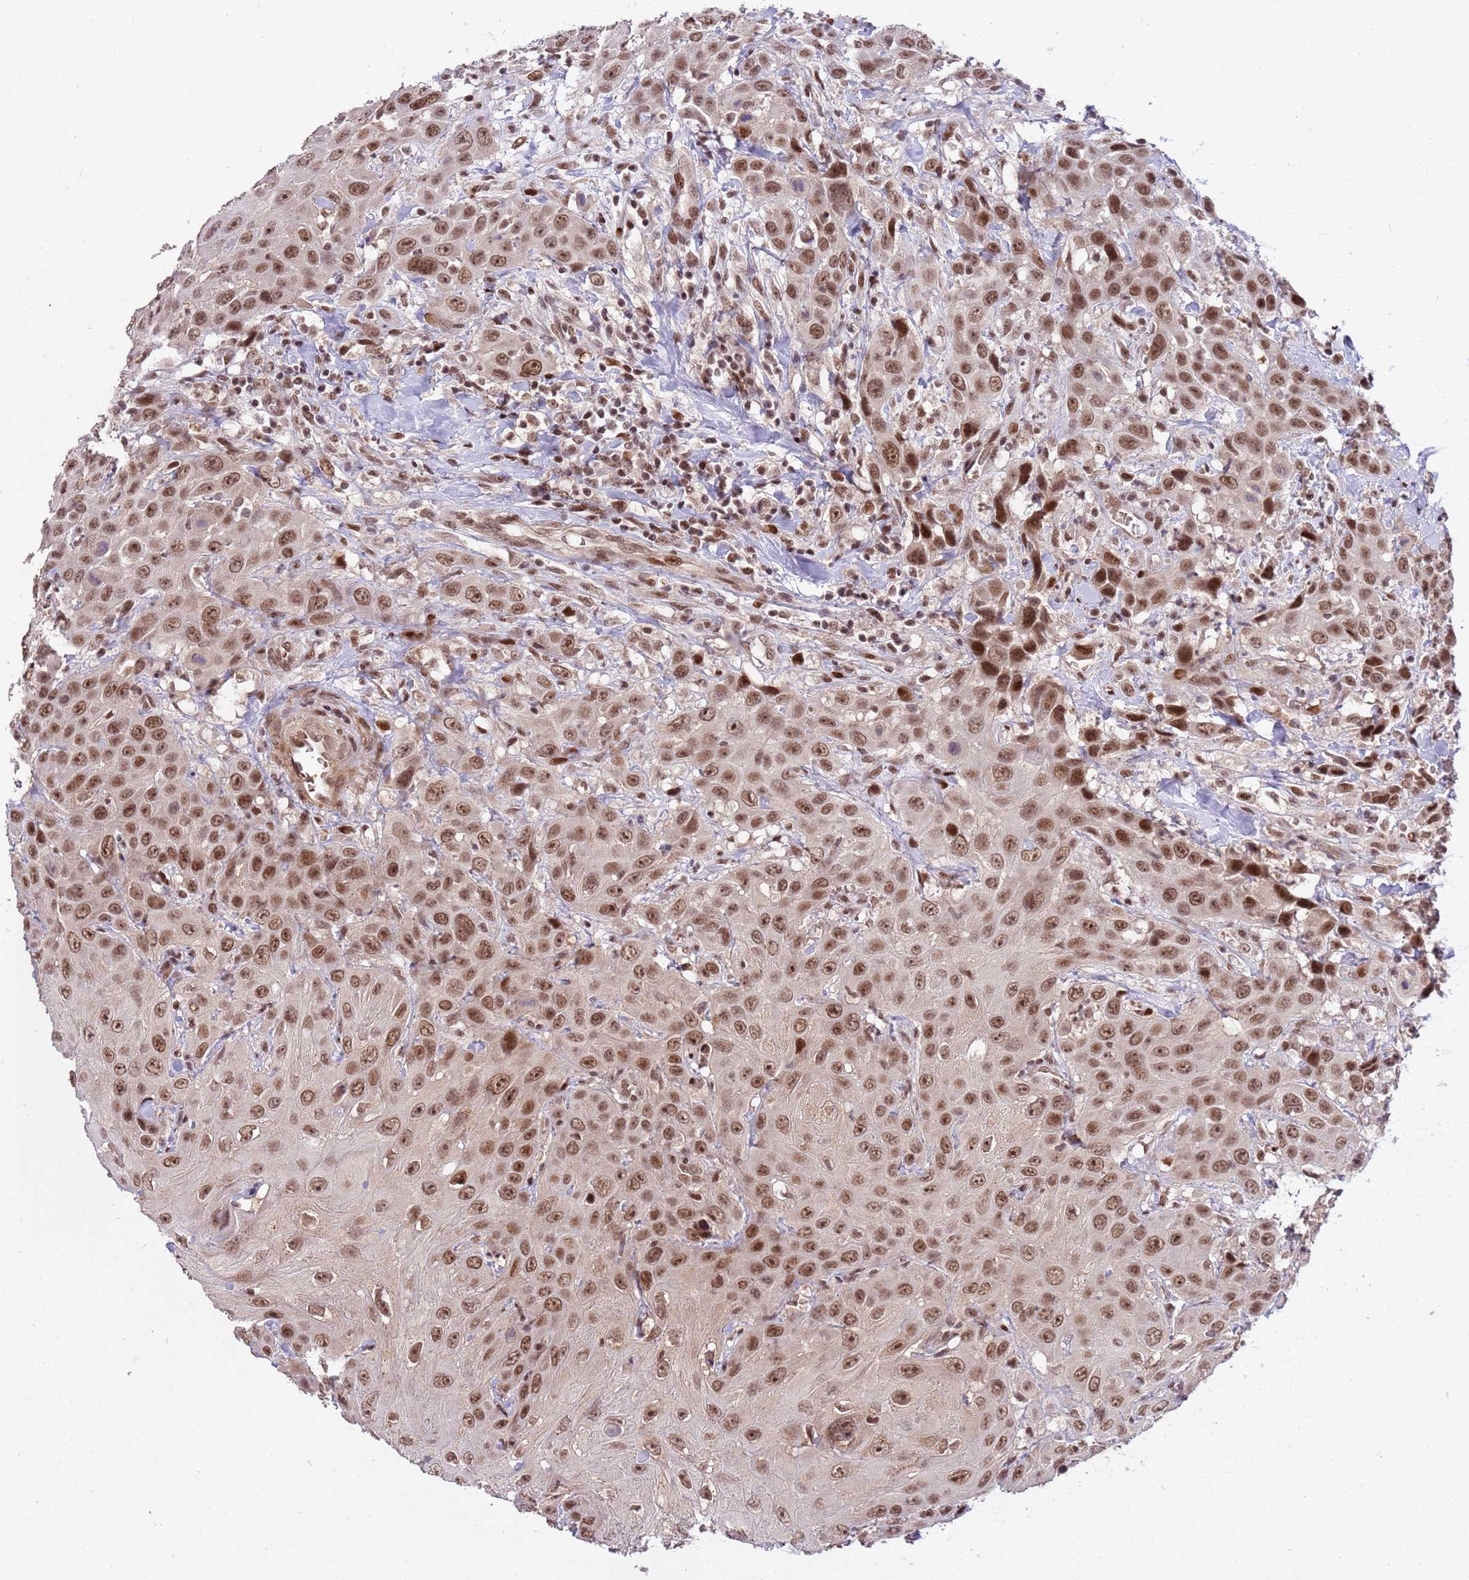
{"staining": {"intensity": "moderate", "quantity": ">75%", "location": "nuclear"}, "tissue": "head and neck cancer", "cell_type": "Tumor cells", "image_type": "cancer", "snomed": [{"axis": "morphology", "description": "Squamous cell carcinoma, NOS"}, {"axis": "topography", "description": "Head-Neck"}], "caption": "Brown immunohistochemical staining in head and neck cancer (squamous cell carcinoma) reveals moderate nuclear staining in about >75% of tumor cells. (Brightfield microscopy of DAB IHC at high magnification).", "gene": "PPM1H", "patient": {"sex": "male", "age": 81}}